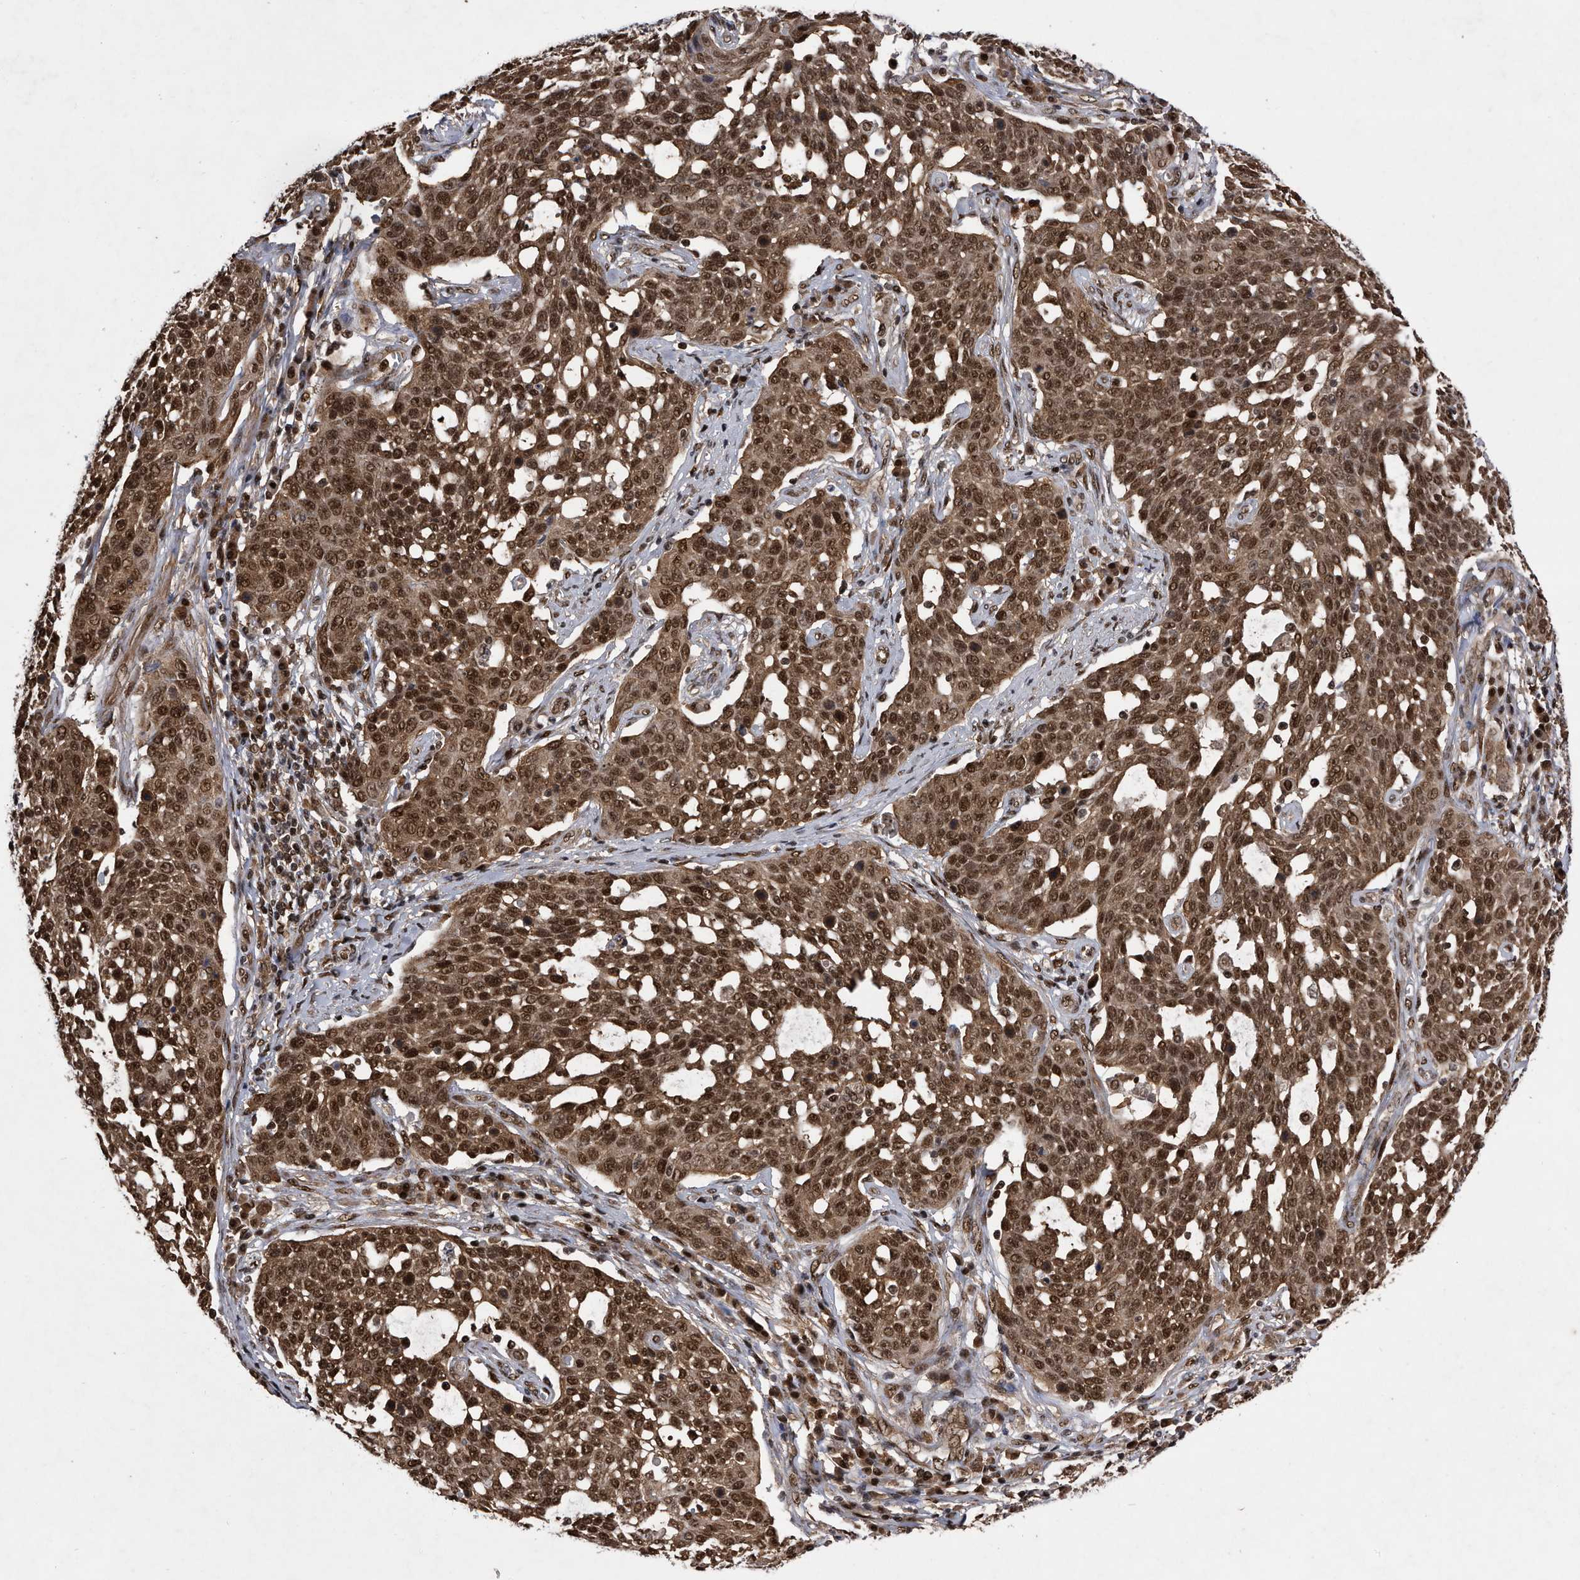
{"staining": {"intensity": "moderate", "quantity": ">75%", "location": "cytoplasmic/membranous,nuclear"}, "tissue": "cervical cancer", "cell_type": "Tumor cells", "image_type": "cancer", "snomed": [{"axis": "morphology", "description": "Squamous cell carcinoma, NOS"}, {"axis": "topography", "description": "Cervix"}], "caption": "Immunohistochemical staining of human cervical cancer displays moderate cytoplasmic/membranous and nuclear protein staining in approximately >75% of tumor cells.", "gene": "RAD23B", "patient": {"sex": "female", "age": 34}}